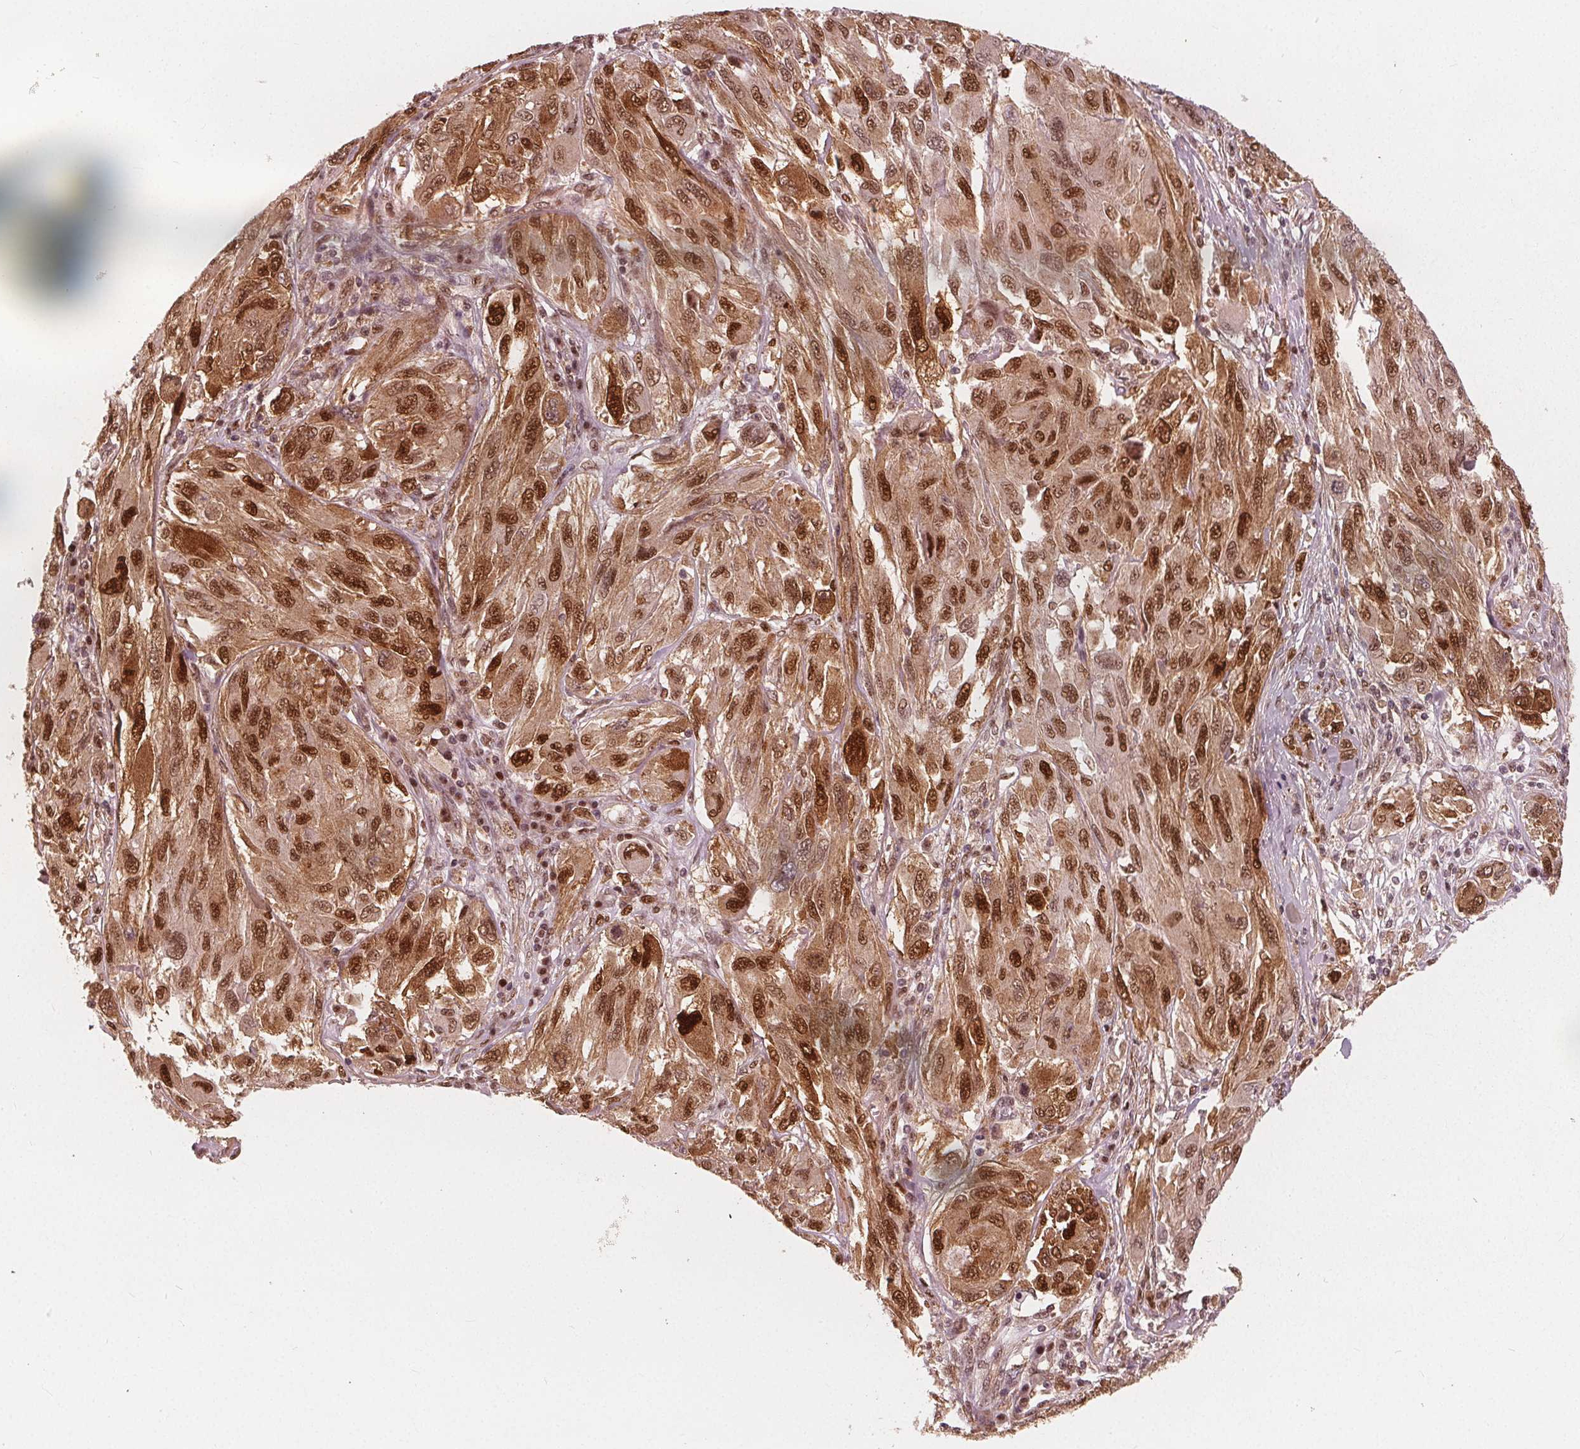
{"staining": {"intensity": "moderate", "quantity": ">75%", "location": "cytoplasmic/membranous,nuclear"}, "tissue": "melanoma", "cell_type": "Tumor cells", "image_type": "cancer", "snomed": [{"axis": "morphology", "description": "Malignant melanoma, NOS"}, {"axis": "topography", "description": "Skin"}], "caption": "Immunohistochemical staining of human melanoma exhibits medium levels of moderate cytoplasmic/membranous and nuclear protein positivity in about >75% of tumor cells.", "gene": "SQSTM1", "patient": {"sex": "female", "age": 91}}